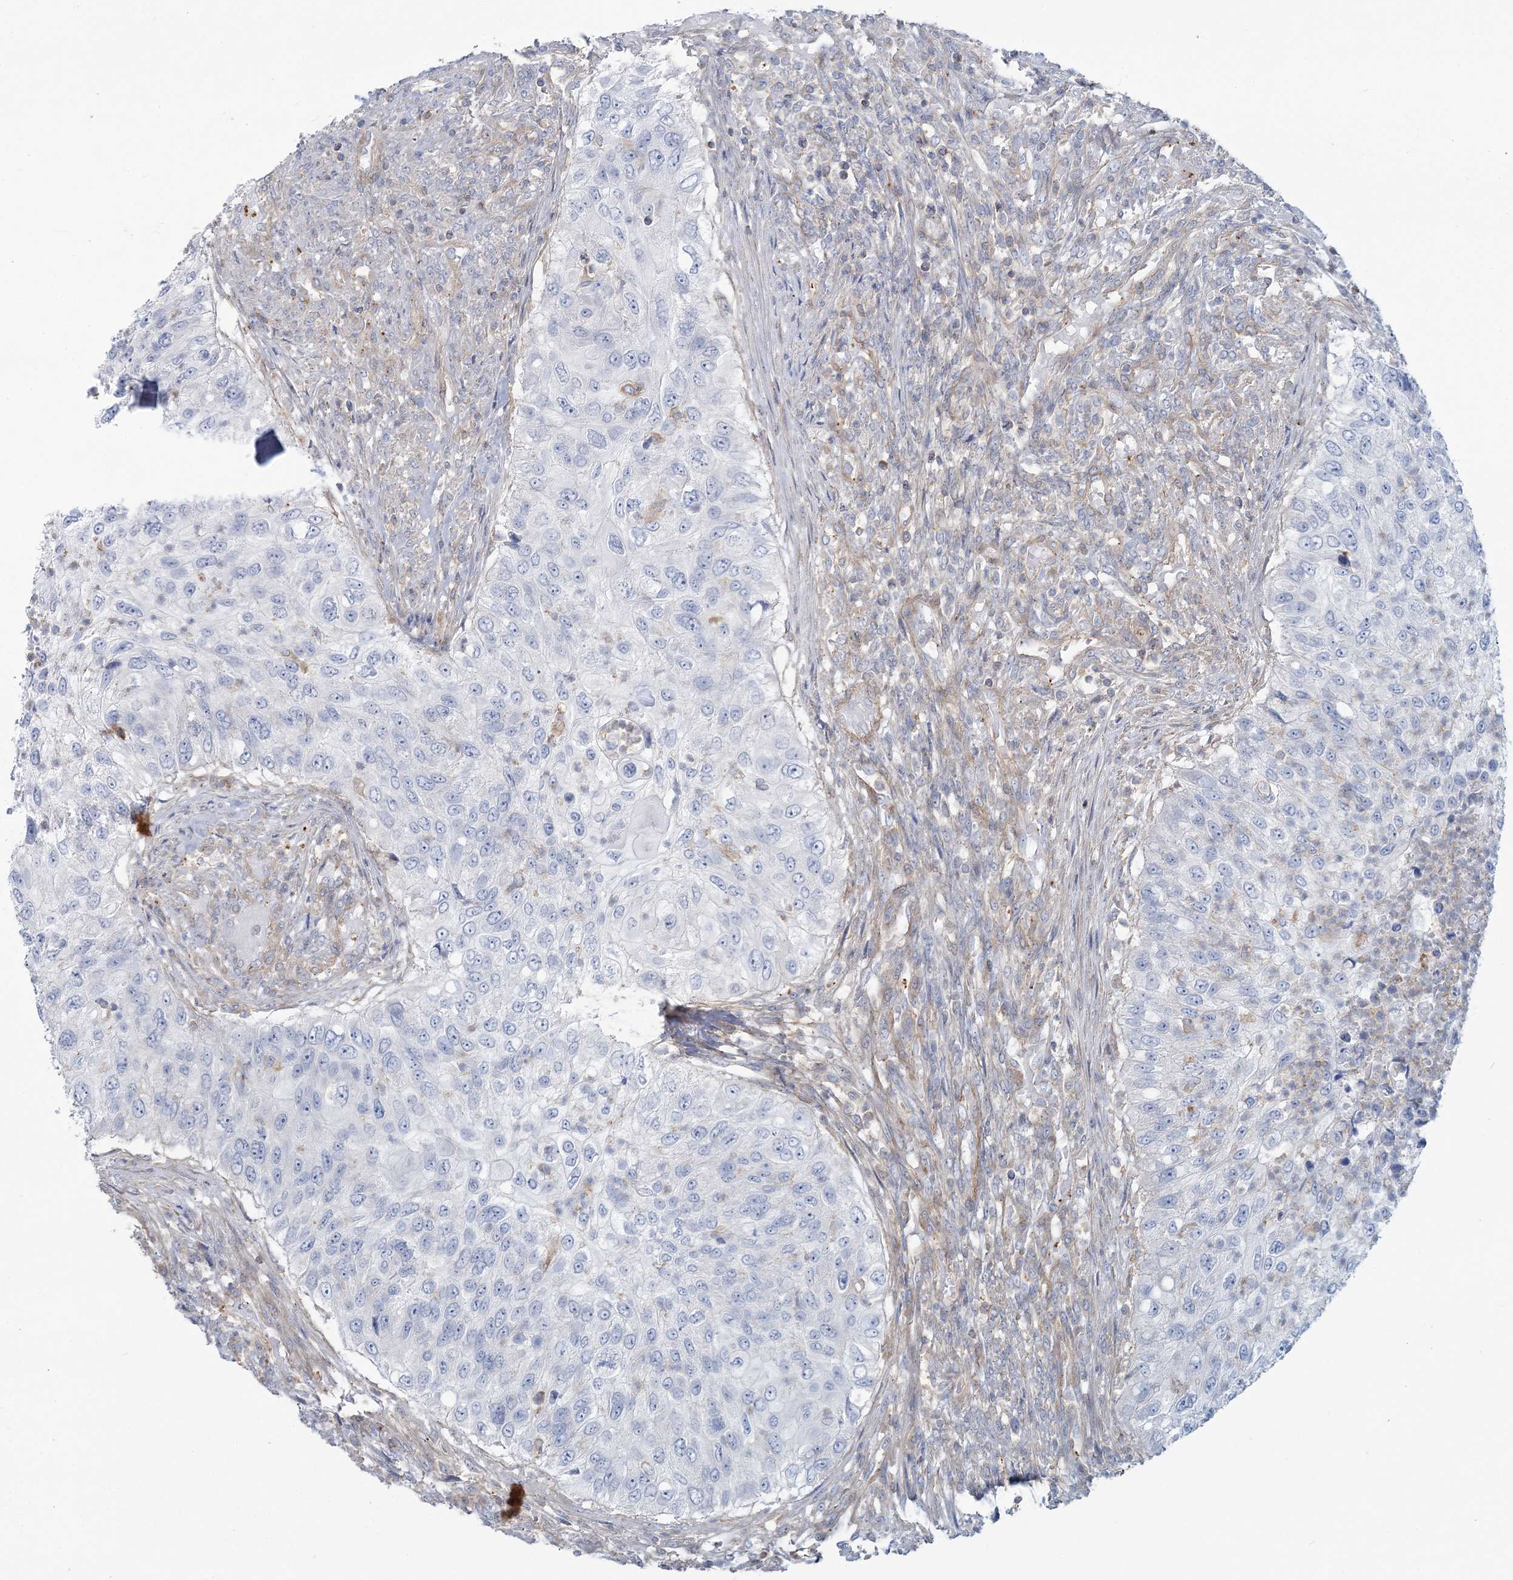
{"staining": {"intensity": "negative", "quantity": "none", "location": "none"}, "tissue": "urothelial cancer", "cell_type": "Tumor cells", "image_type": "cancer", "snomed": [{"axis": "morphology", "description": "Urothelial carcinoma, High grade"}, {"axis": "topography", "description": "Urinary bladder"}], "caption": "IHC micrograph of neoplastic tissue: high-grade urothelial carcinoma stained with DAB (3,3'-diaminobenzidine) exhibits no significant protein expression in tumor cells. Nuclei are stained in blue.", "gene": "CUEDC2", "patient": {"sex": "female", "age": 60}}